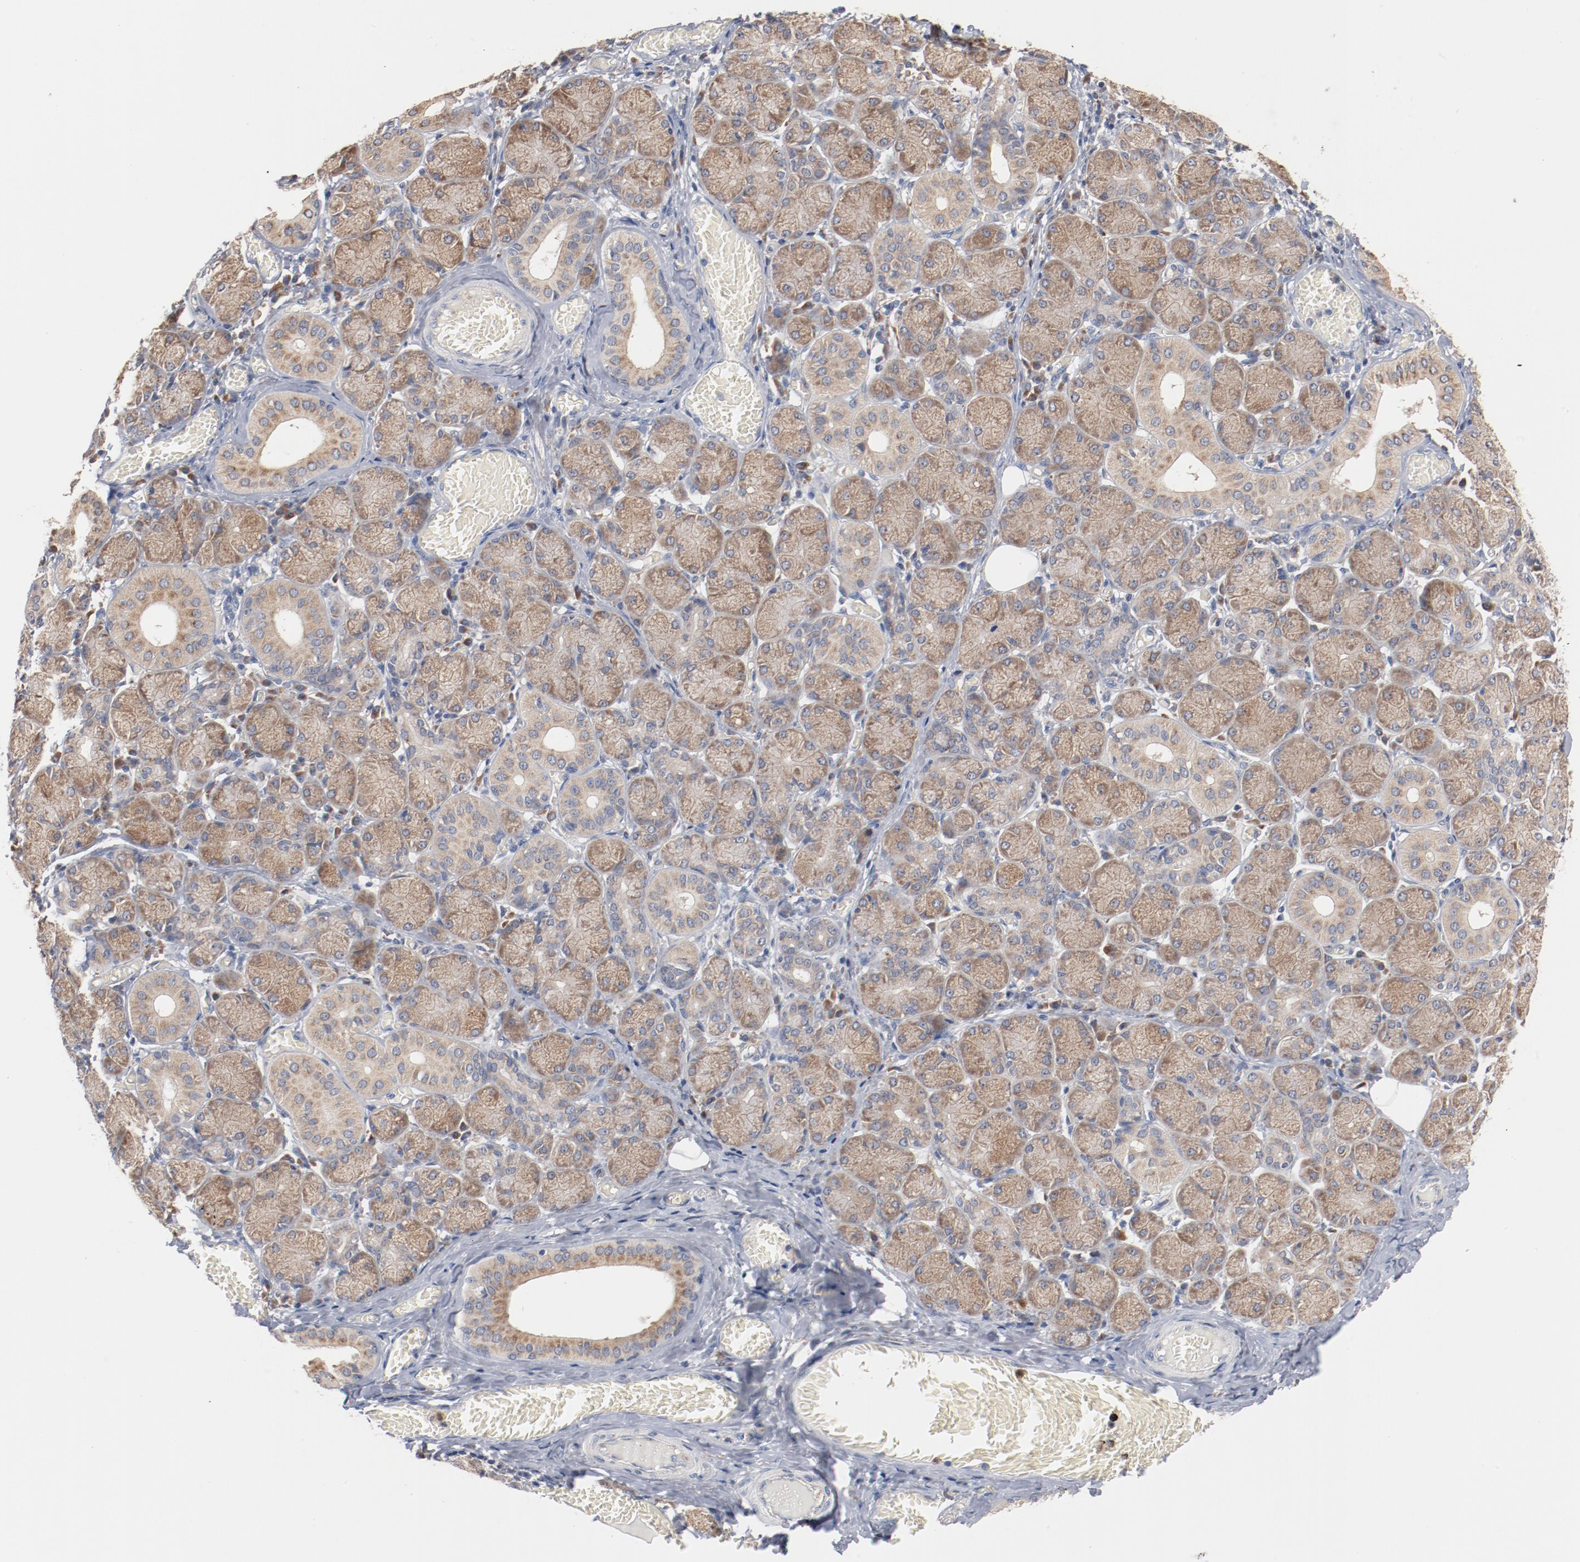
{"staining": {"intensity": "weak", "quantity": "25%-75%", "location": "cytoplasmic/membranous"}, "tissue": "salivary gland", "cell_type": "Glandular cells", "image_type": "normal", "snomed": [{"axis": "morphology", "description": "Normal tissue, NOS"}, {"axis": "topography", "description": "Salivary gland"}], "caption": "Immunohistochemical staining of unremarkable human salivary gland reveals 25%-75% levels of weak cytoplasmic/membranous protein expression in about 25%-75% of glandular cells.", "gene": "RNASE11", "patient": {"sex": "female", "age": 24}}